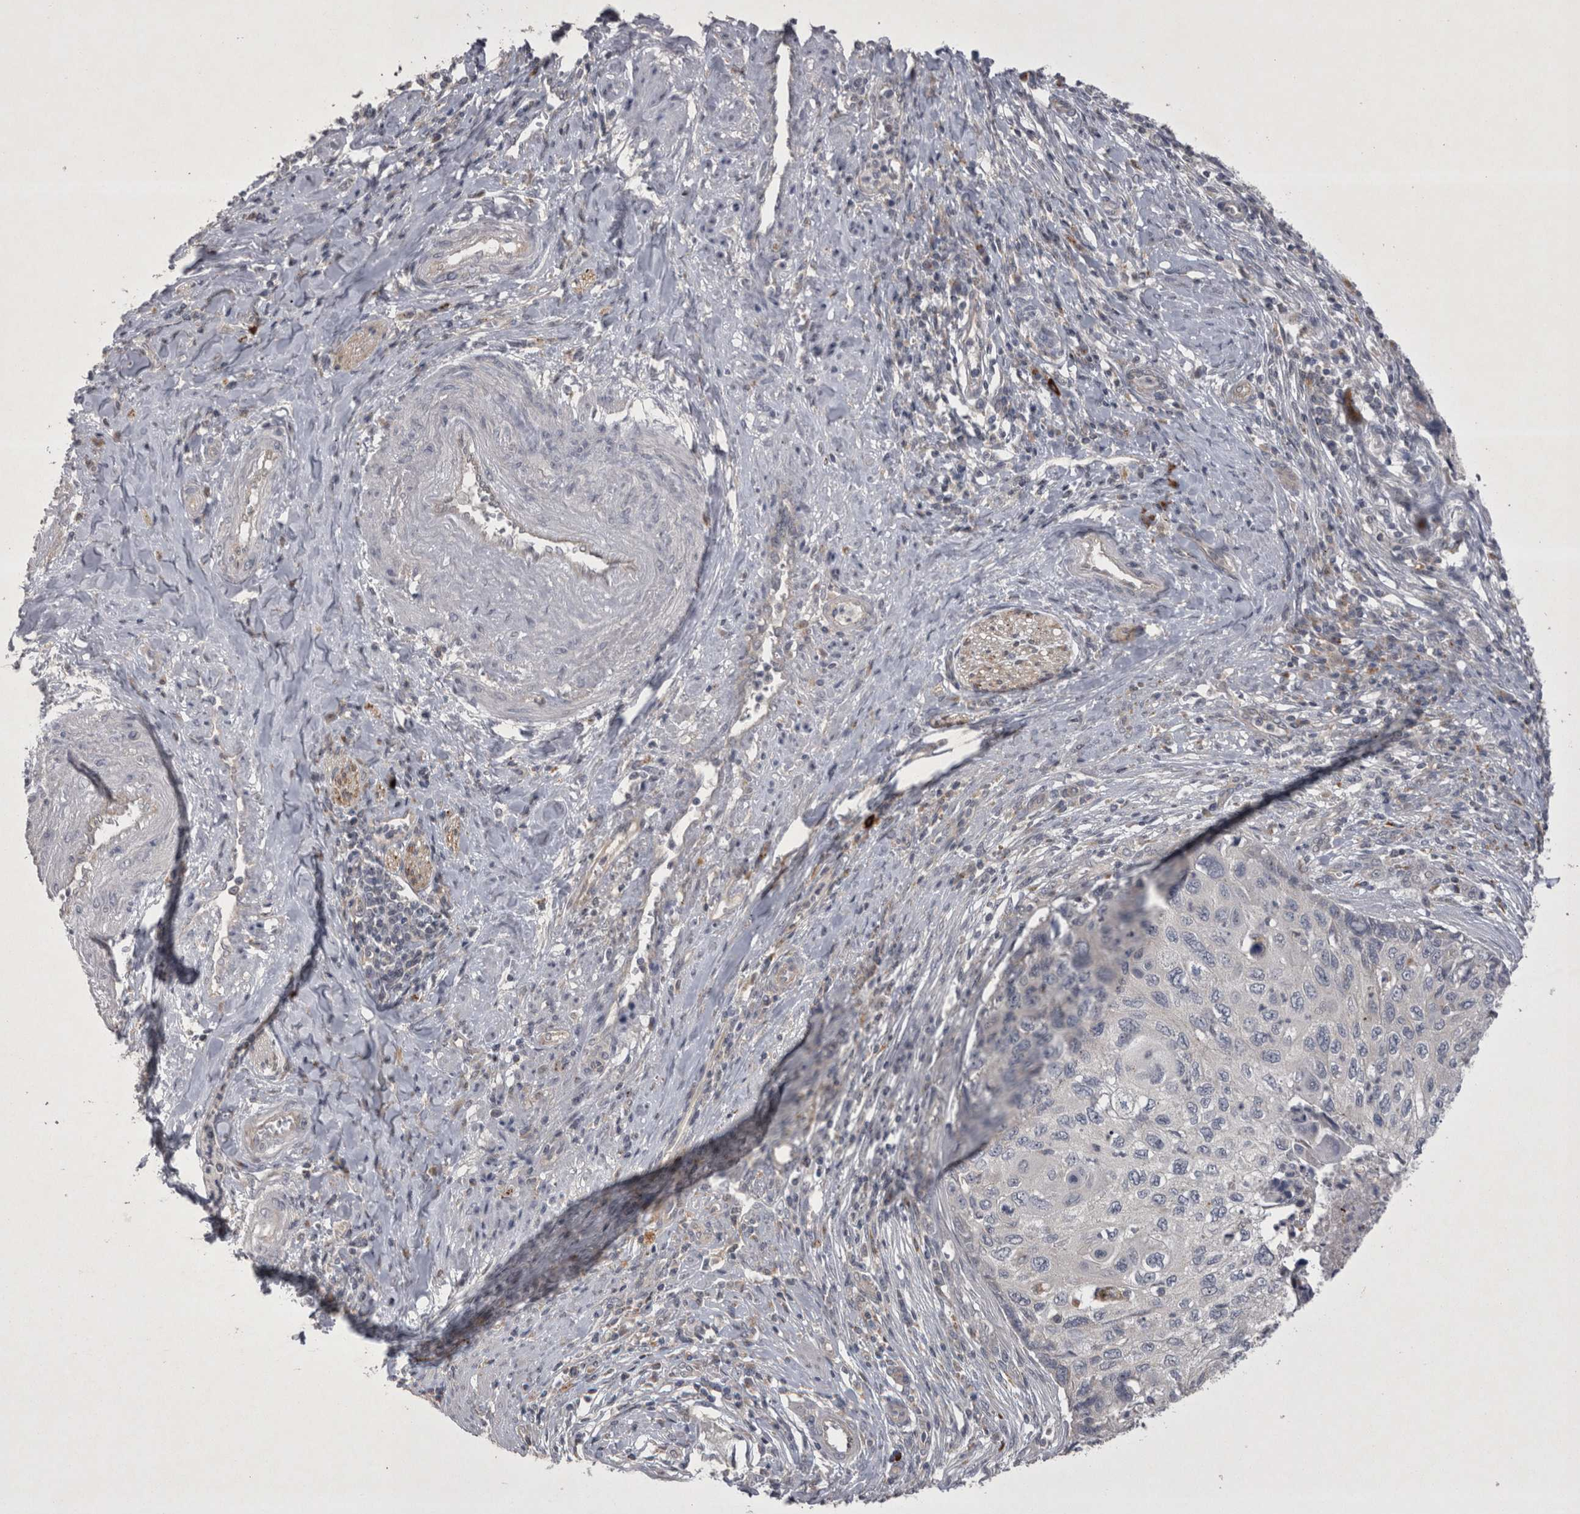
{"staining": {"intensity": "negative", "quantity": "none", "location": "none"}, "tissue": "cervical cancer", "cell_type": "Tumor cells", "image_type": "cancer", "snomed": [{"axis": "morphology", "description": "Squamous cell carcinoma, NOS"}, {"axis": "topography", "description": "Cervix"}], "caption": "IHC histopathology image of squamous cell carcinoma (cervical) stained for a protein (brown), which demonstrates no positivity in tumor cells.", "gene": "CTBS", "patient": {"sex": "female", "age": 70}}